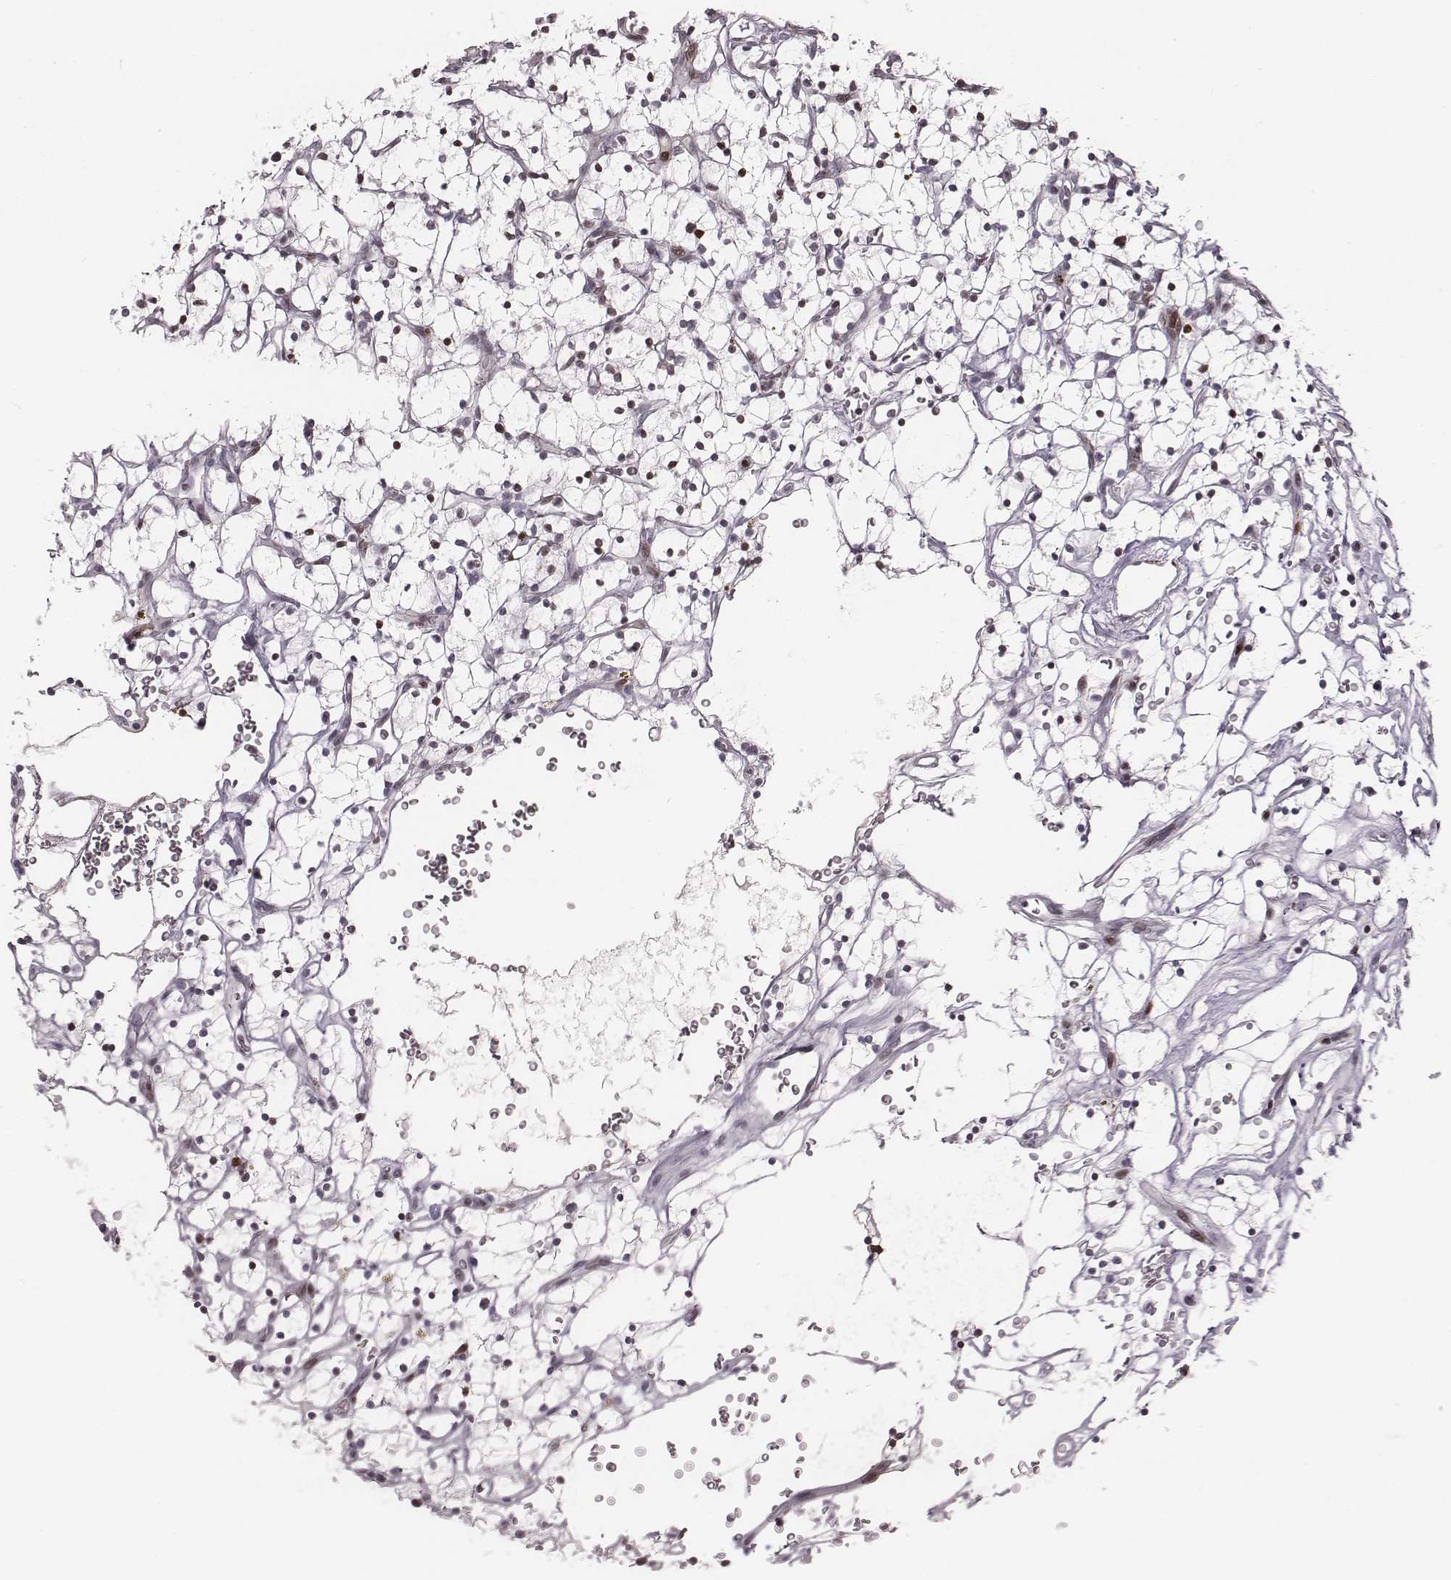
{"staining": {"intensity": "weak", "quantity": "<25%", "location": "nuclear"}, "tissue": "renal cancer", "cell_type": "Tumor cells", "image_type": "cancer", "snomed": [{"axis": "morphology", "description": "Adenocarcinoma, NOS"}, {"axis": "topography", "description": "Kidney"}], "caption": "Tumor cells show no significant expression in adenocarcinoma (renal).", "gene": "NDC1", "patient": {"sex": "female", "age": 64}}